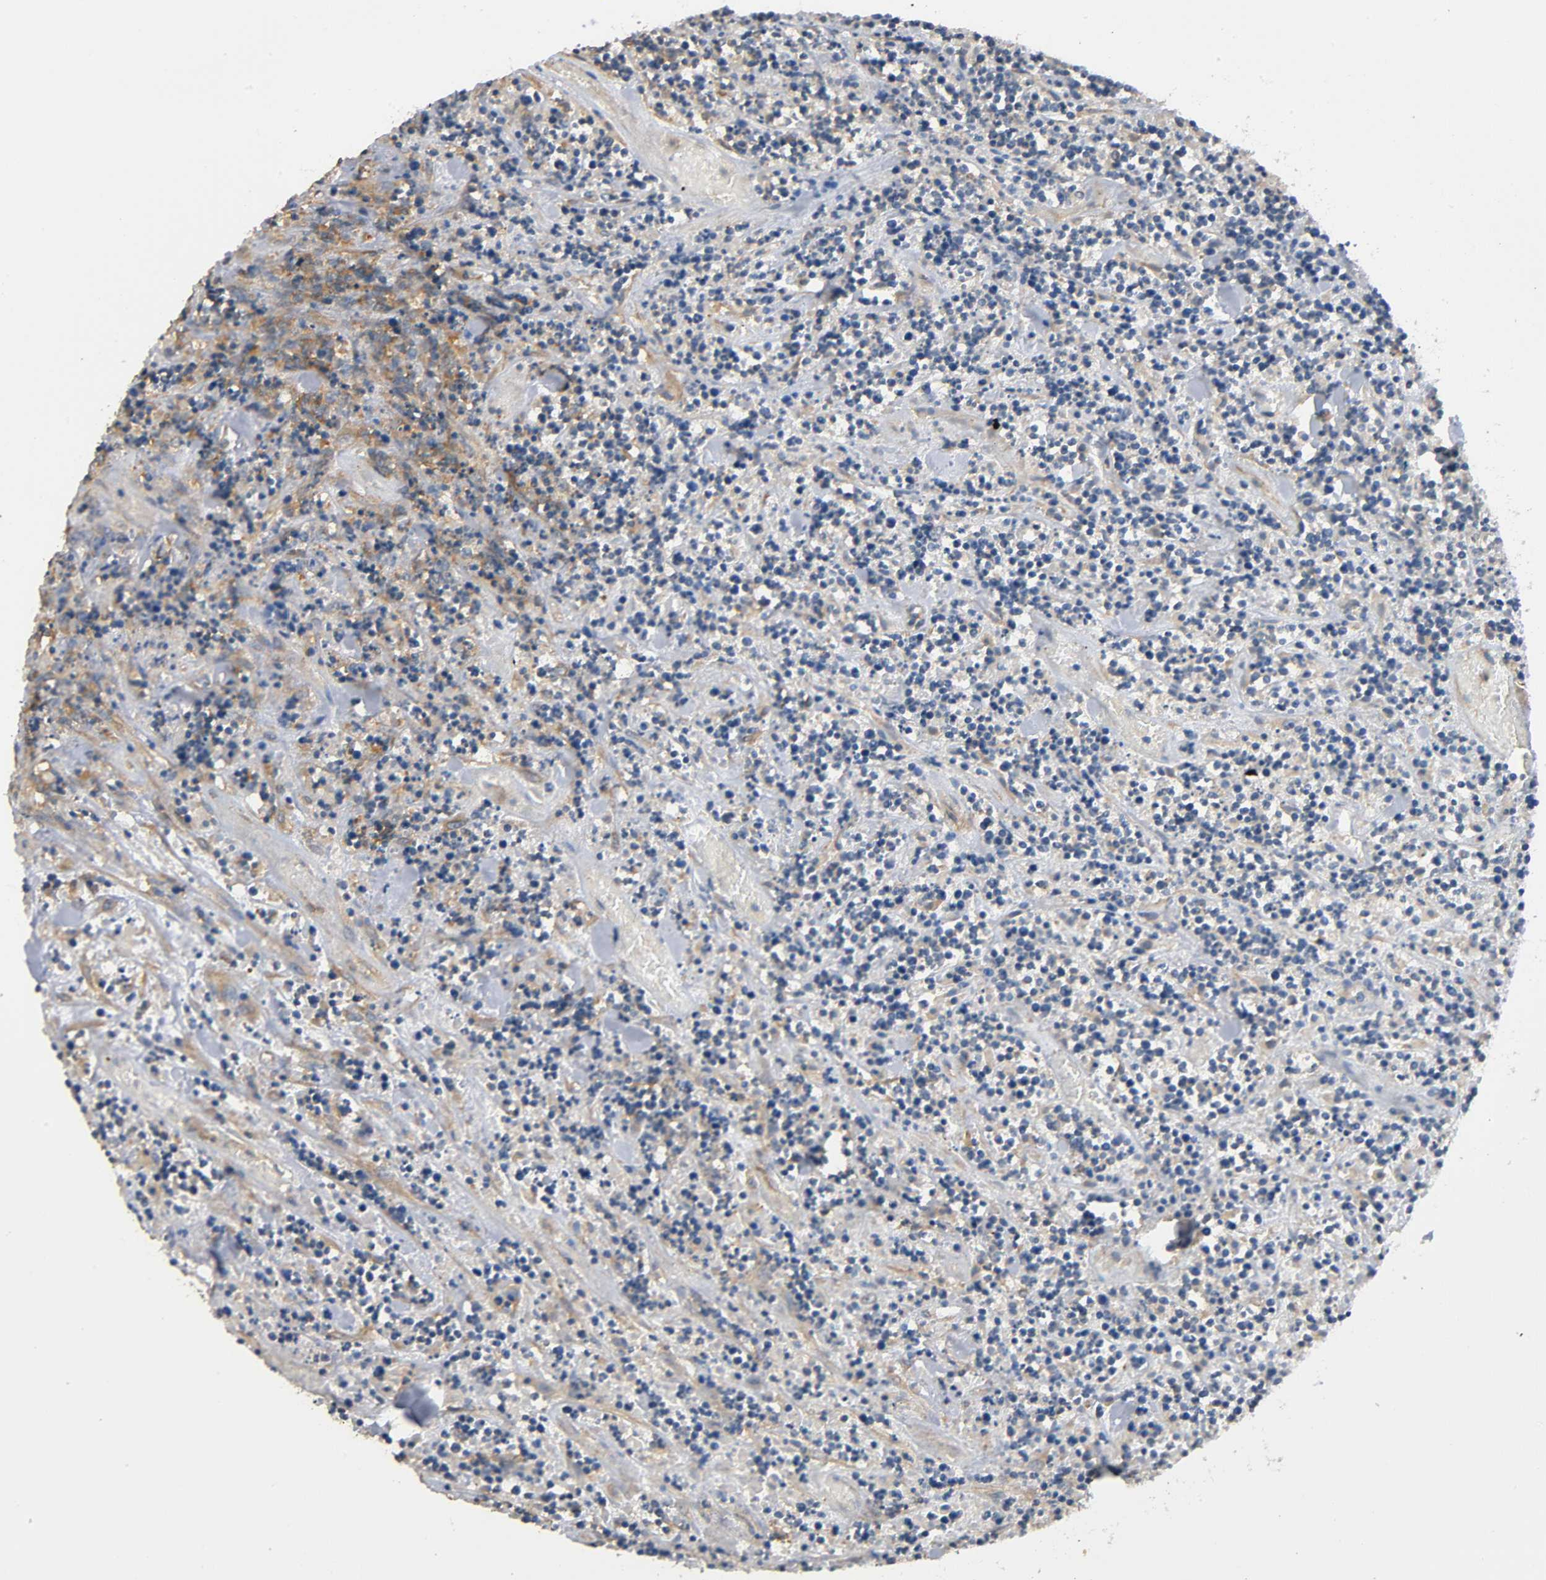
{"staining": {"intensity": "negative", "quantity": "none", "location": "none"}, "tissue": "lymphoma", "cell_type": "Tumor cells", "image_type": "cancer", "snomed": [{"axis": "morphology", "description": "Malignant lymphoma, non-Hodgkin's type, High grade"}, {"axis": "topography", "description": "Soft tissue"}], "caption": "The histopathology image shows no staining of tumor cells in high-grade malignant lymphoma, non-Hodgkin's type.", "gene": "MARS1", "patient": {"sex": "male", "age": 18}}